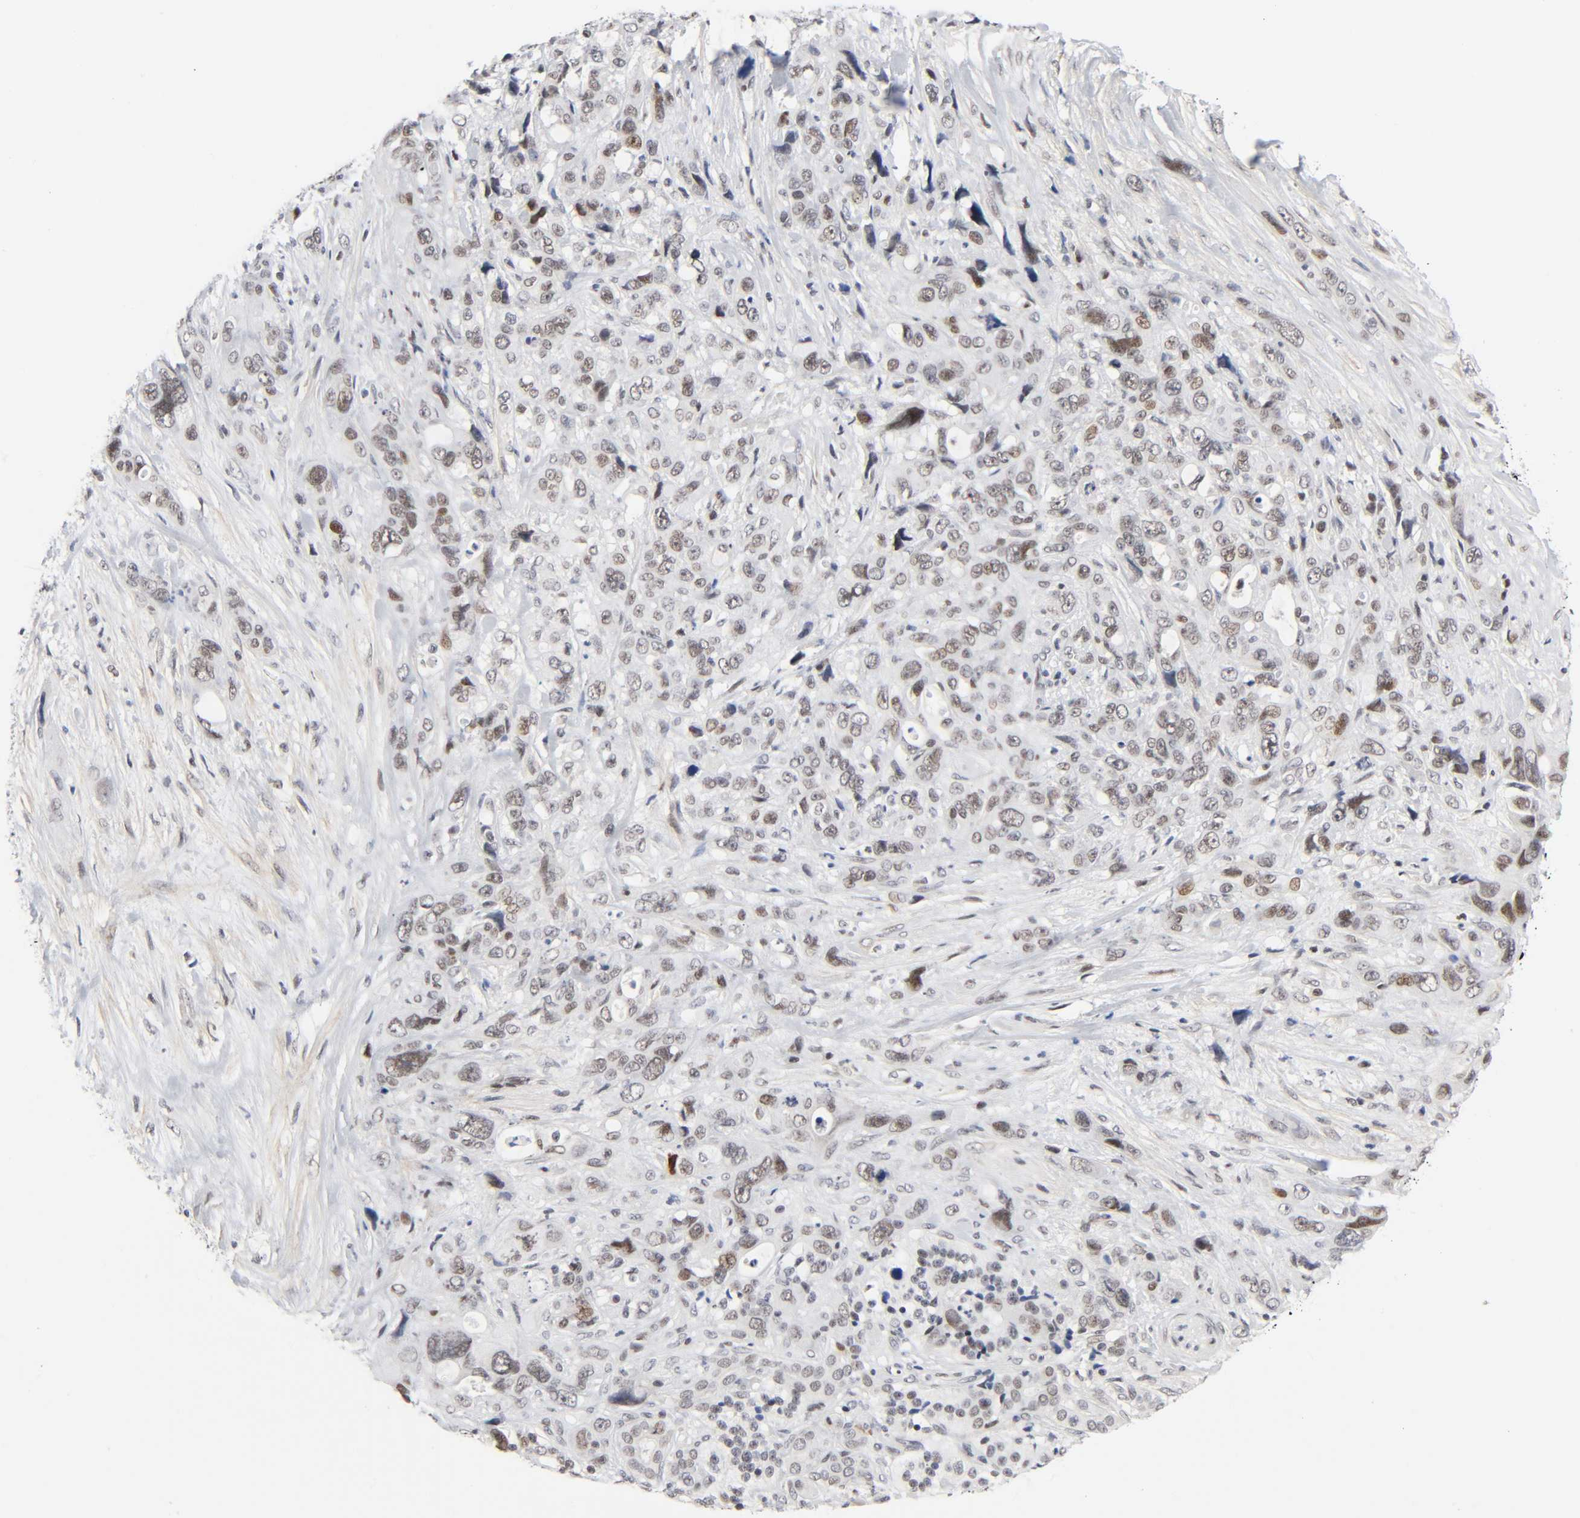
{"staining": {"intensity": "moderate", "quantity": "25%-75%", "location": "nuclear"}, "tissue": "pancreatic cancer", "cell_type": "Tumor cells", "image_type": "cancer", "snomed": [{"axis": "morphology", "description": "Adenocarcinoma, NOS"}, {"axis": "topography", "description": "Pancreas"}], "caption": "Immunohistochemistry (IHC) image of neoplastic tissue: adenocarcinoma (pancreatic) stained using immunohistochemistry reveals medium levels of moderate protein expression localized specifically in the nuclear of tumor cells, appearing as a nuclear brown color.", "gene": "DIDO1", "patient": {"sex": "male", "age": 46}}